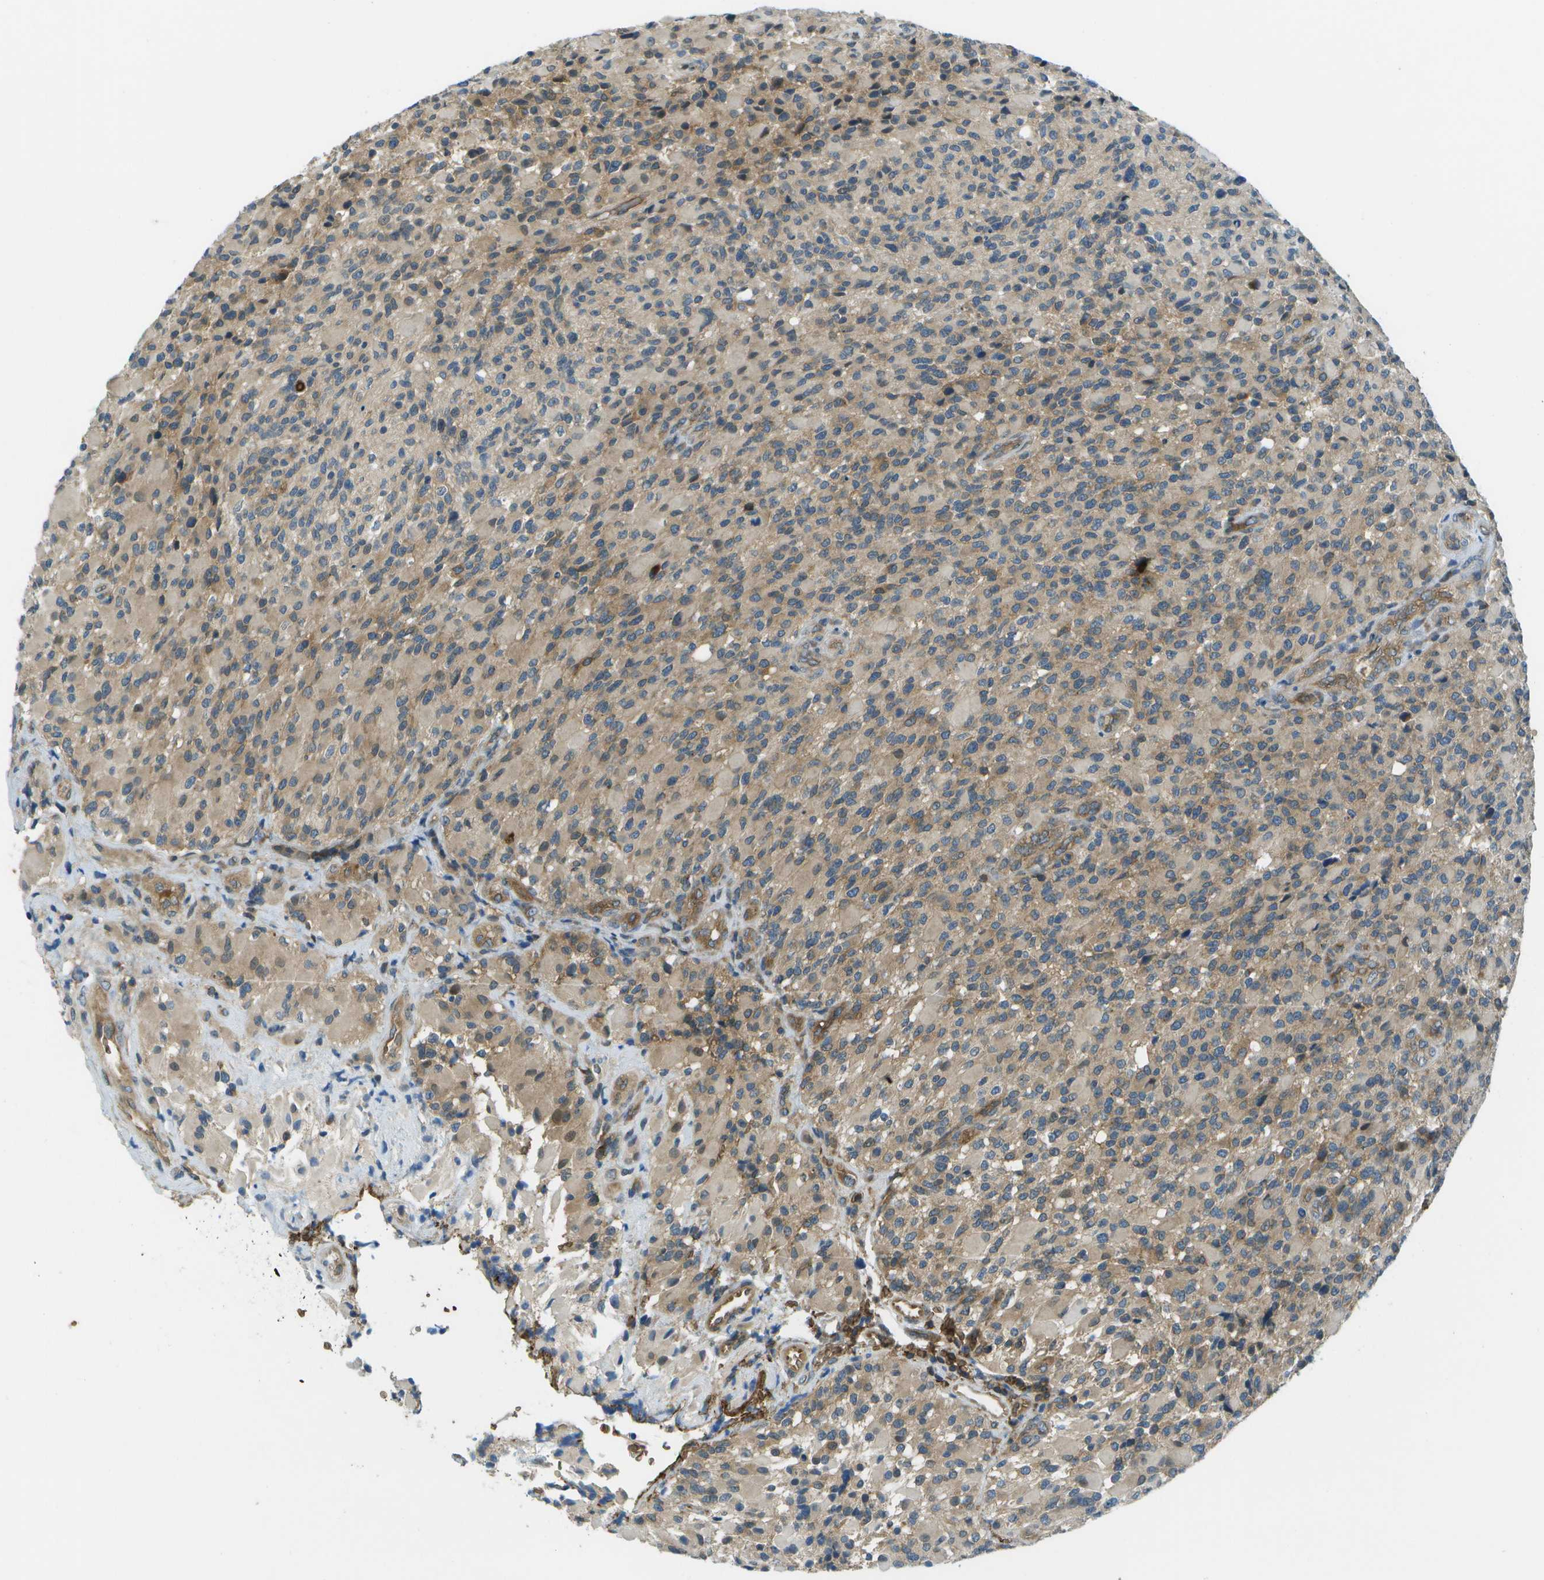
{"staining": {"intensity": "moderate", "quantity": "25%-75%", "location": "cytoplasmic/membranous"}, "tissue": "glioma", "cell_type": "Tumor cells", "image_type": "cancer", "snomed": [{"axis": "morphology", "description": "Glioma, malignant, High grade"}, {"axis": "topography", "description": "Brain"}], "caption": "Immunohistochemical staining of human glioma displays medium levels of moderate cytoplasmic/membranous positivity in about 25%-75% of tumor cells. The staining was performed using DAB (3,3'-diaminobenzidine), with brown indicating positive protein expression. Nuclei are stained blue with hematoxylin.", "gene": "CTIF", "patient": {"sex": "male", "age": 71}}